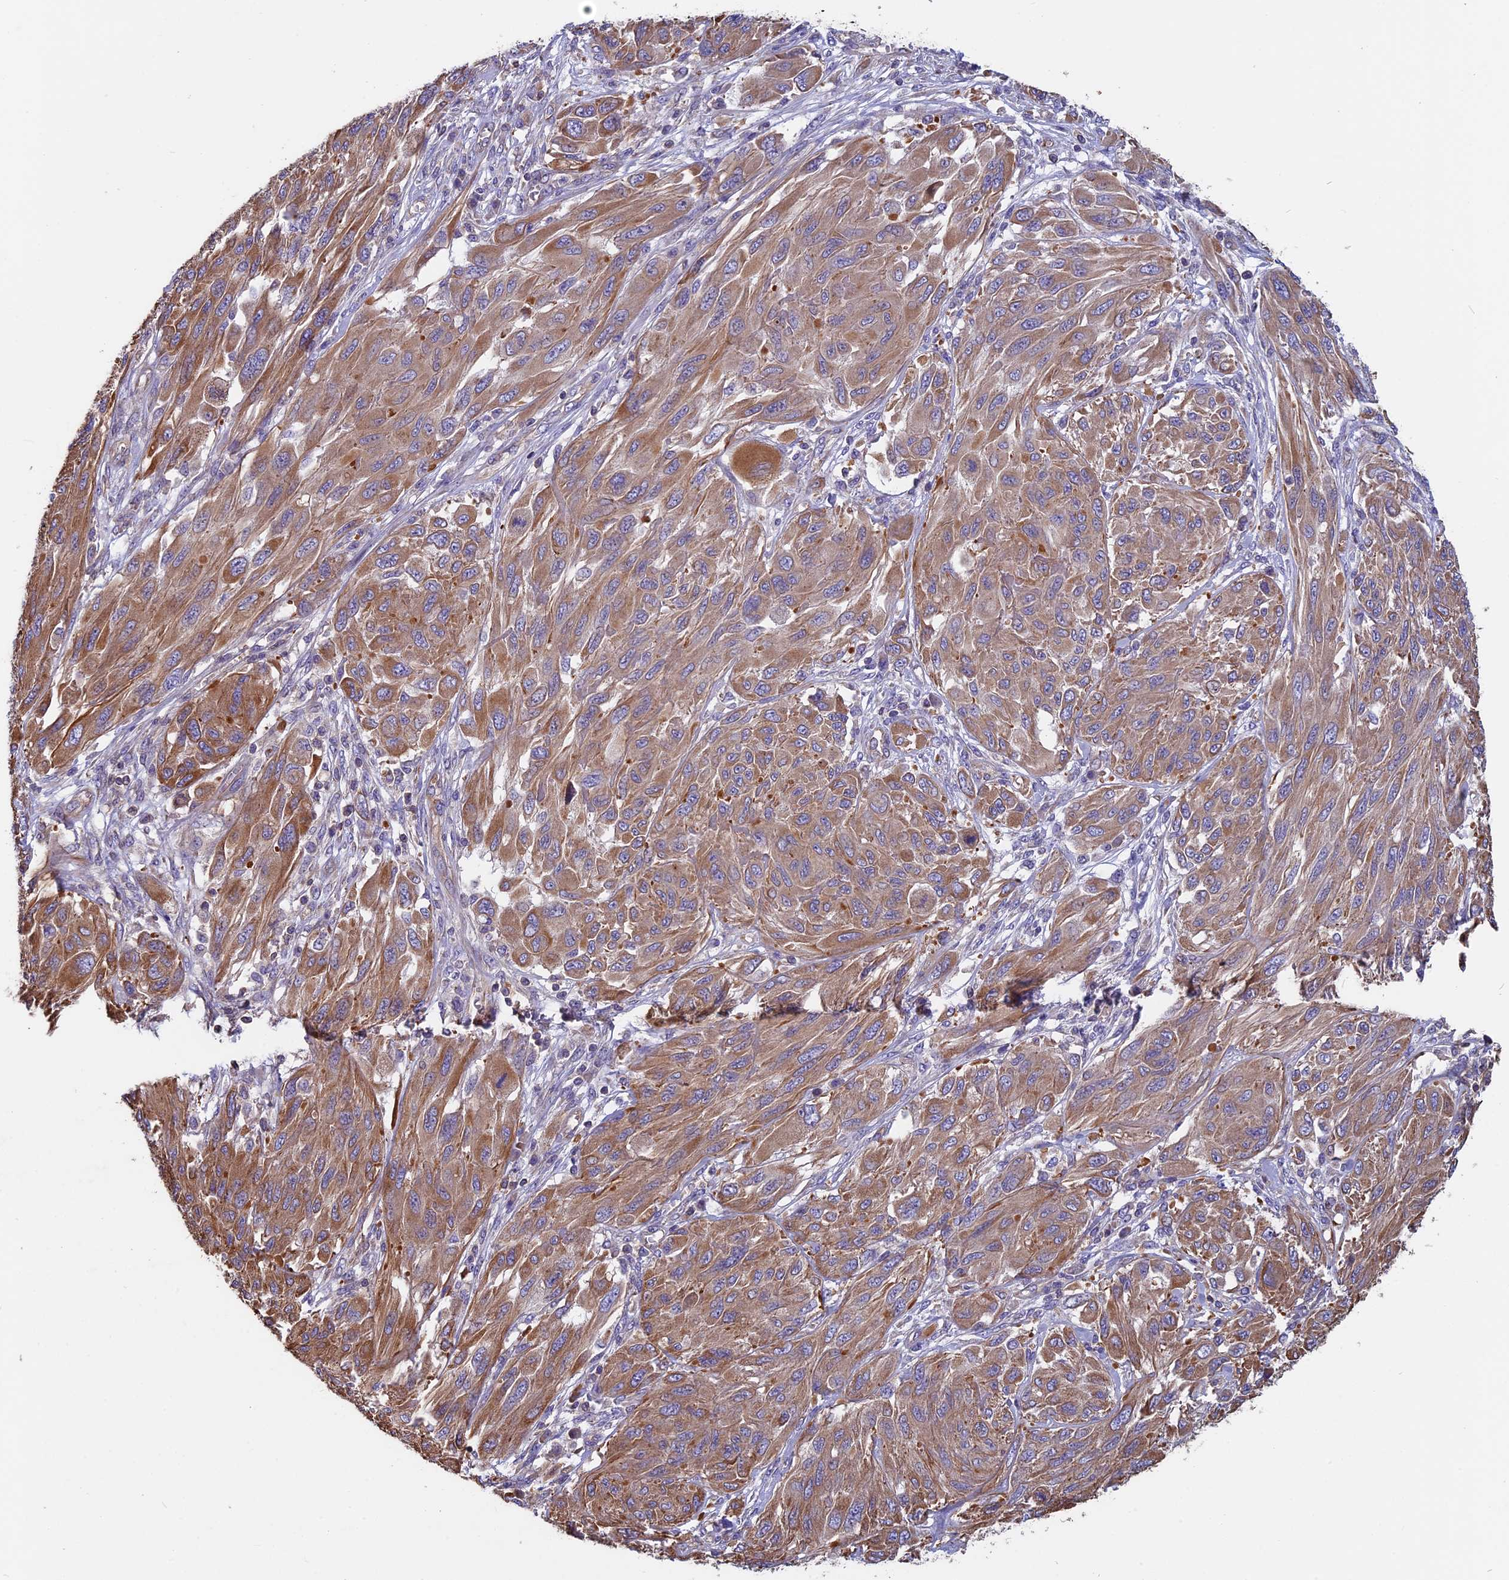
{"staining": {"intensity": "moderate", "quantity": ">75%", "location": "cytoplasmic/membranous"}, "tissue": "melanoma", "cell_type": "Tumor cells", "image_type": "cancer", "snomed": [{"axis": "morphology", "description": "Malignant melanoma, NOS"}, {"axis": "topography", "description": "Skin"}], "caption": "This micrograph shows immunohistochemistry staining of human melanoma, with medium moderate cytoplasmic/membranous staining in about >75% of tumor cells.", "gene": "CCDC153", "patient": {"sex": "female", "age": 91}}